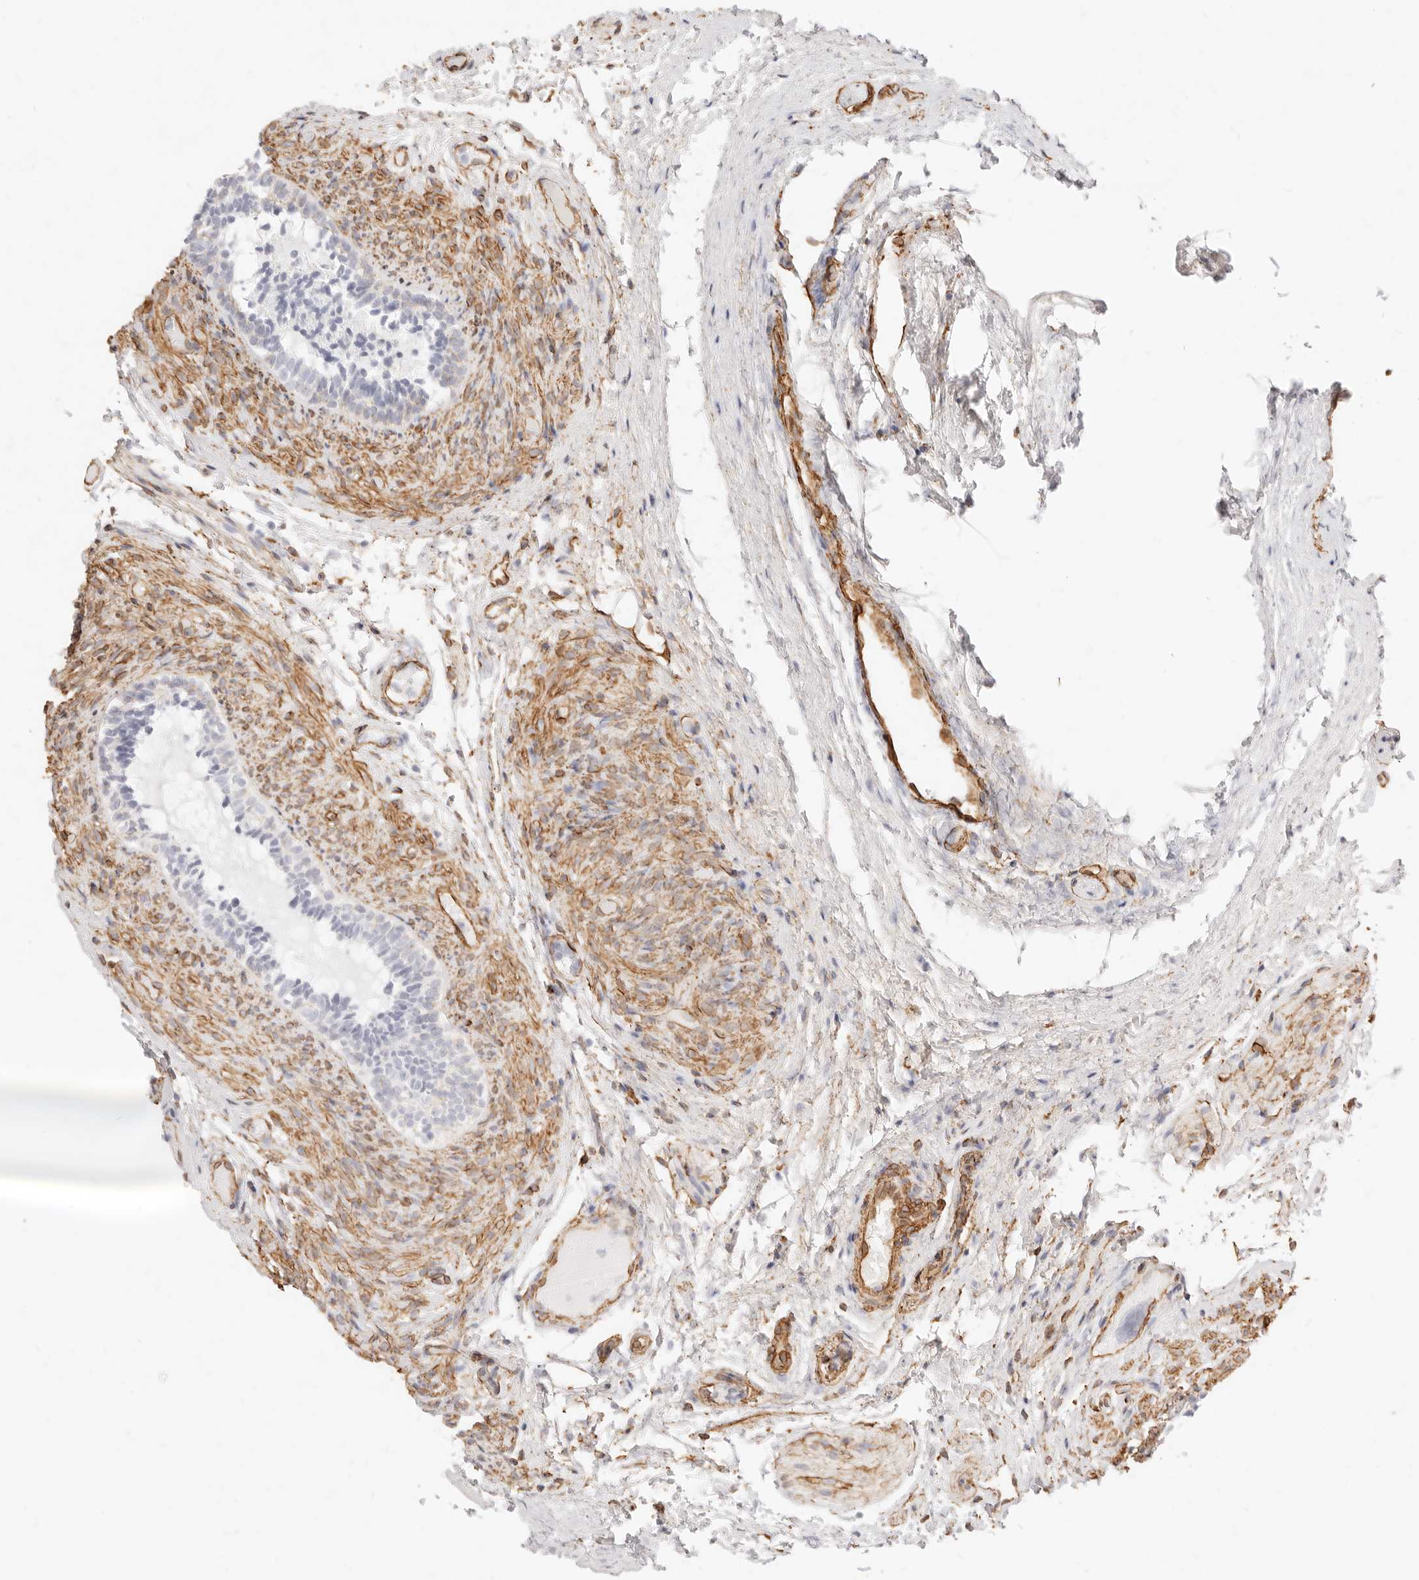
{"staining": {"intensity": "negative", "quantity": "none", "location": "none"}, "tissue": "epididymis", "cell_type": "Glandular cells", "image_type": "normal", "snomed": [{"axis": "morphology", "description": "Normal tissue, NOS"}, {"axis": "topography", "description": "Epididymis"}], "caption": "IHC micrograph of benign epididymis: human epididymis stained with DAB (3,3'-diaminobenzidine) displays no significant protein expression in glandular cells. The staining was performed using DAB (3,3'-diaminobenzidine) to visualize the protein expression in brown, while the nuclei were stained in blue with hematoxylin (Magnification: 20x).", "gene": "NUS1", "patient": {"sex": "male", "age": 5}}